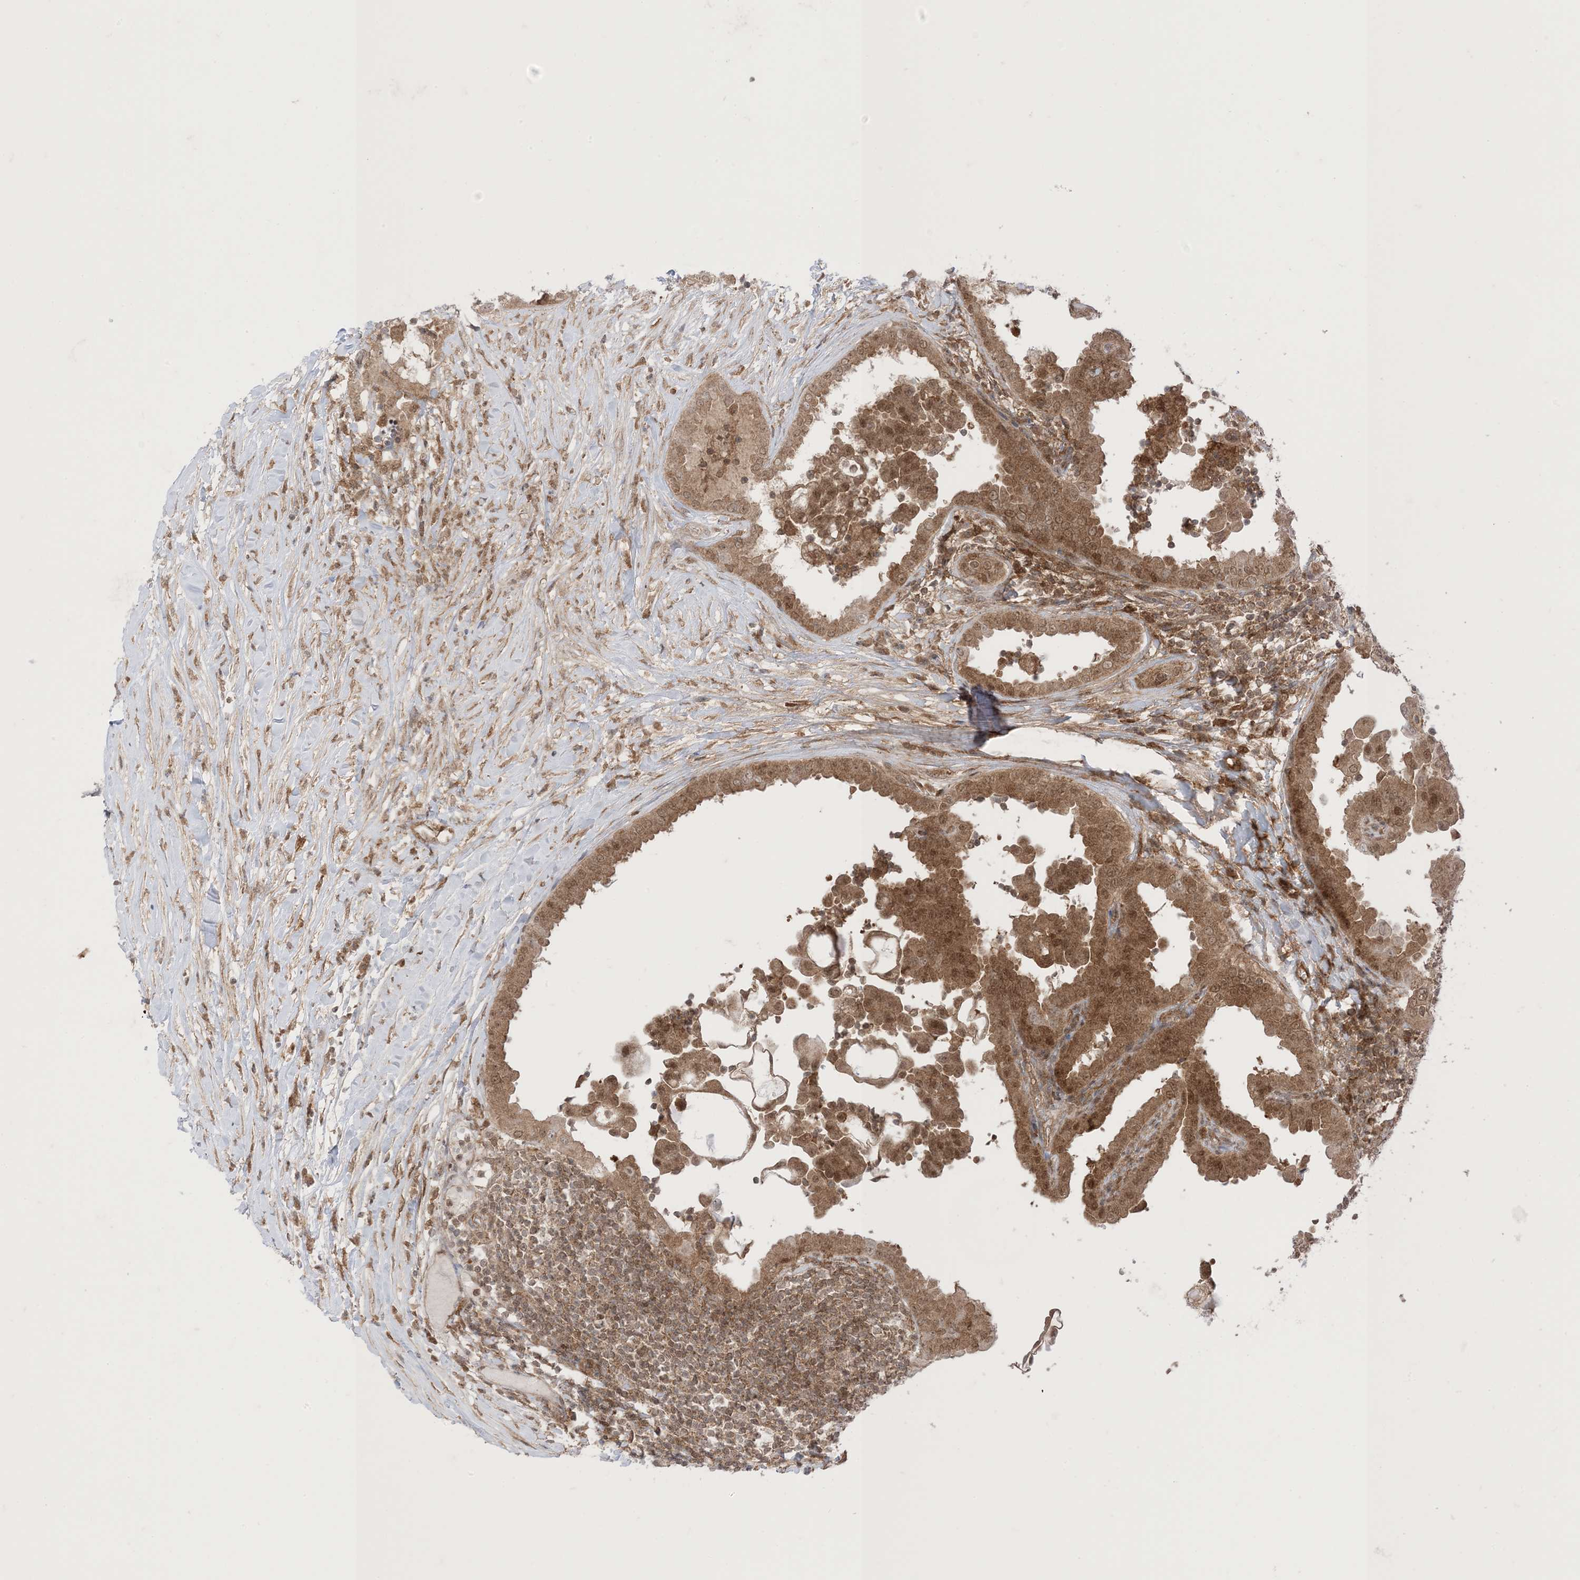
{"staining": {"intensity": "moderate", "quantity": ">75%", "location": "cytoplasmic/membranous,nuclear"}, "tissue": "thyroid cancer", "cell_type": "Tumor cells", "image_type": "cancer", "snomed": [{"axis": "morphology", "description": "Papillary adenocarcinoma, NOS"}, {"axis": "topography", "description": "Thyroid gland"}], "caption": "Moderate cytoplasmic/membranous and nuclear positivity for a protein is appreciated in about >75% of tumor cells of thyroid papillary adenocarcinoma using immunohistochemistry (IHC).", "gene": "PTPA", "patient": {"sex": "male", "age": 33}}